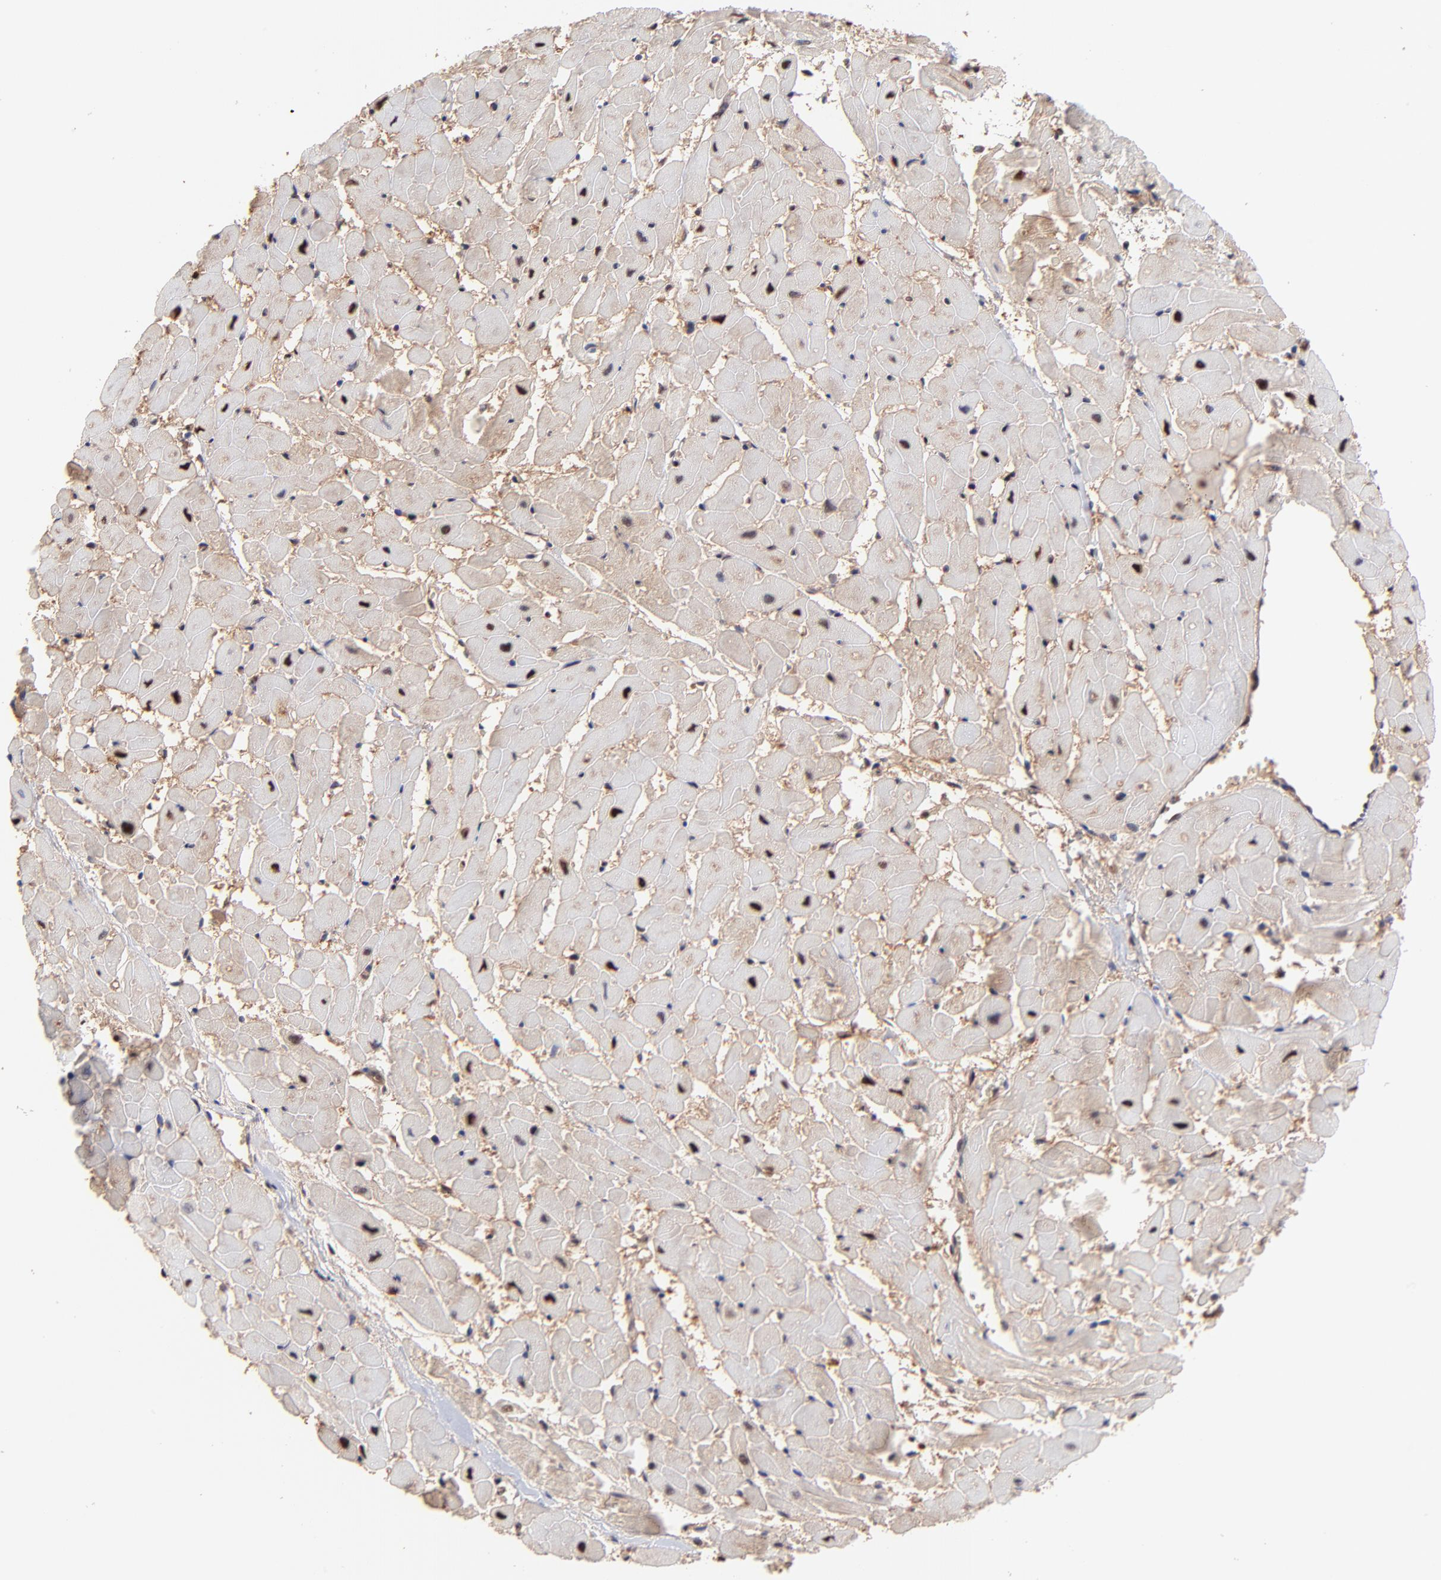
{"staining": {"intensity": "moderate", "quantity": ">75%", "location": "cytoplasmic/membranous,nuclear"}, "tissue": "heart muscle", "cell_type": "Cardiomyocytes", "image_type": "normal", "snomed": [{"axis": "morphology", "description": "Normal tissue, NOS"}, {"axis": "topography", "description": "Heart"}], "caption": "Human heart muscle stained with a protein marker shows moderate staining in cardiomyocytes.", "gene": "PSMA6", "patient": {"sex": "female", "age": 19}}